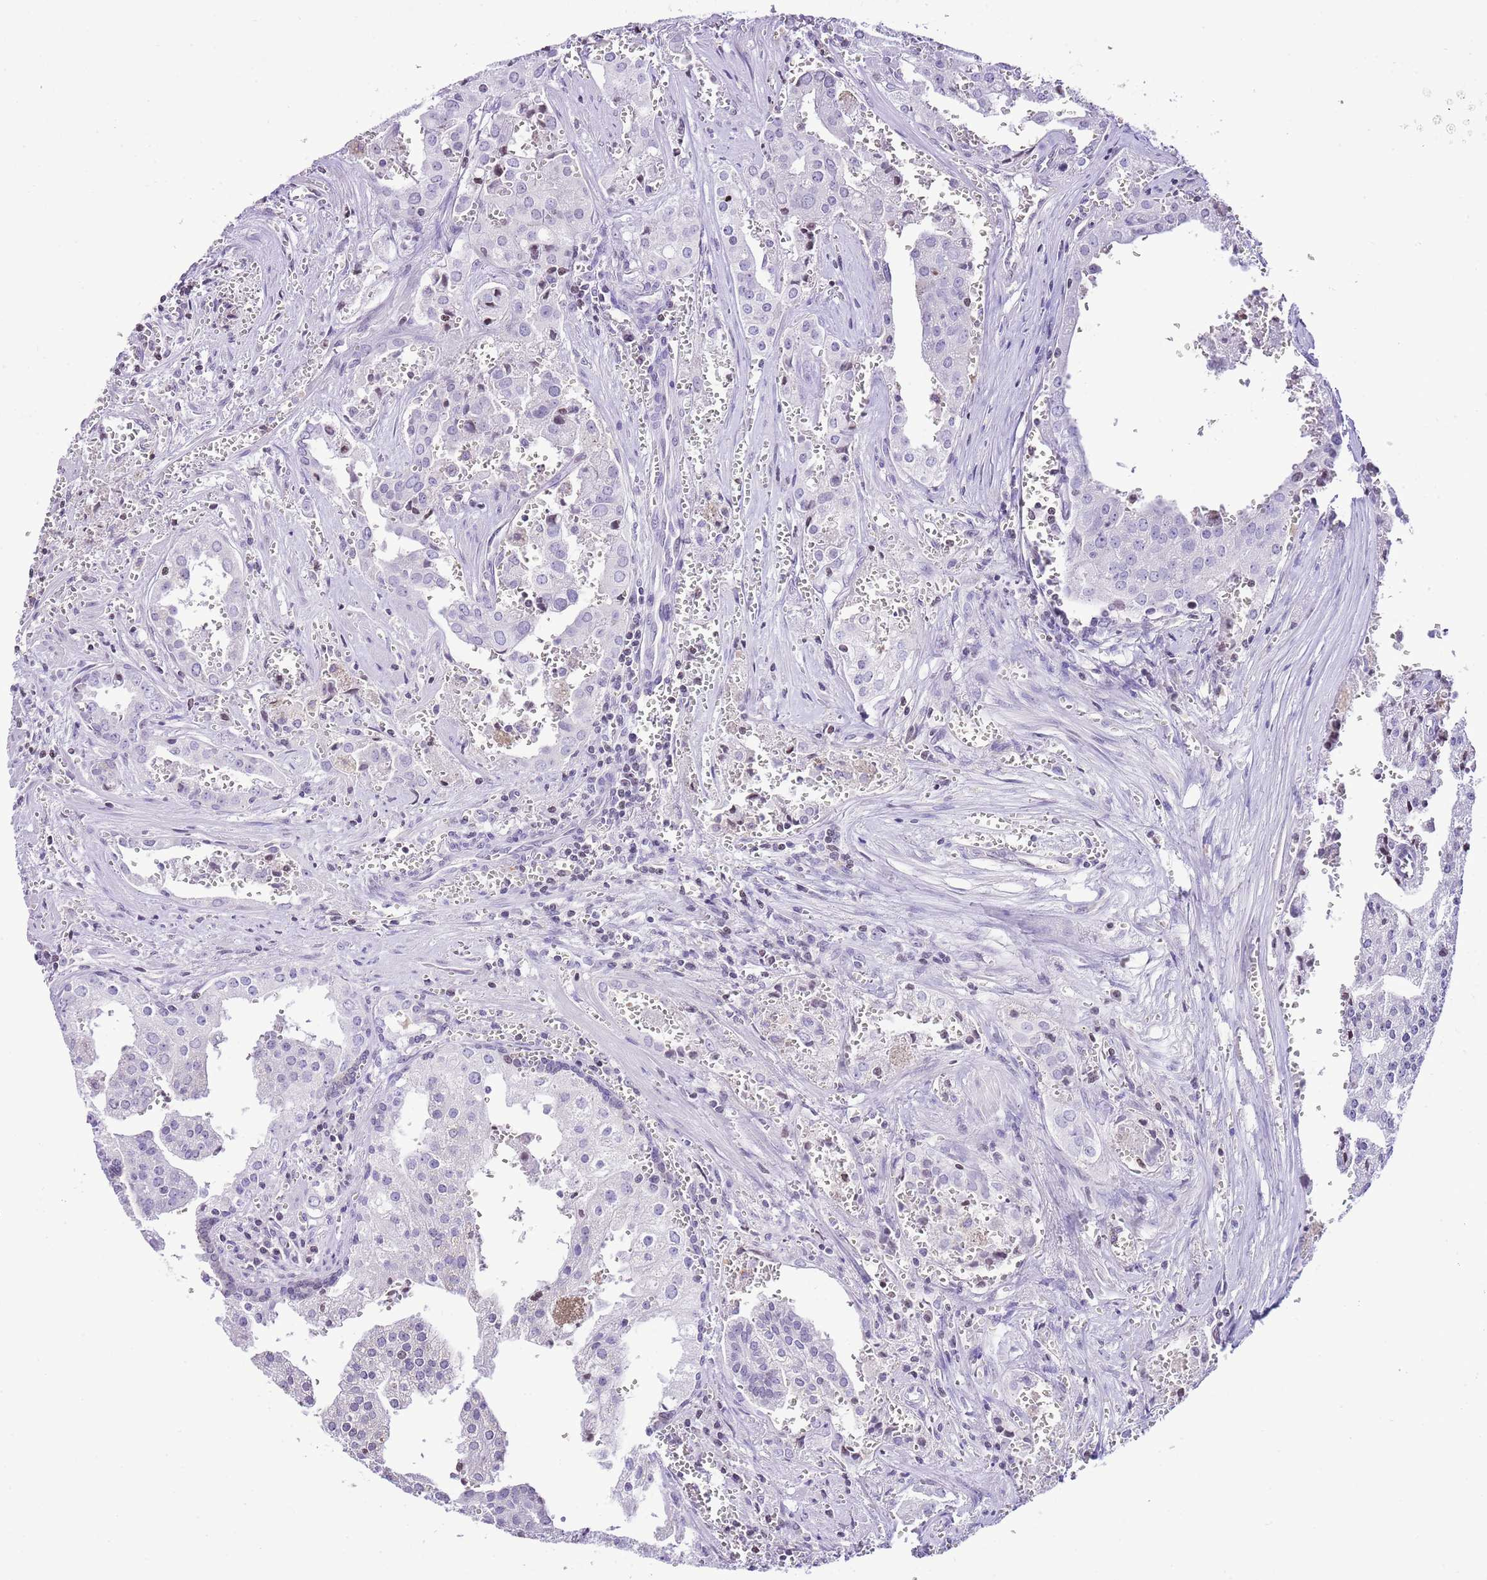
{"staining": {"intensity": "negative", "quantity": "none", "location": "none"}, "tissue": "prostate cancer", "cell_type": "Tumor cells", "image_type": "cancer", "snomed": [{"axis": "morphology", "description": "Adenocarcinoma, High grade"}, {"axis": "topography", "description": "Prostate"}], "caption": "Tumor cells show no significant expression in prostate cancer (adenocarcinoma (high-grade)). Brightfield microscopy of immunohistochemistry stained with DAB (brown) and hematoxylin (blue), captured at high magnification.", "gene": "PRR15", "patient": {"sex": "male", "age": 68}}